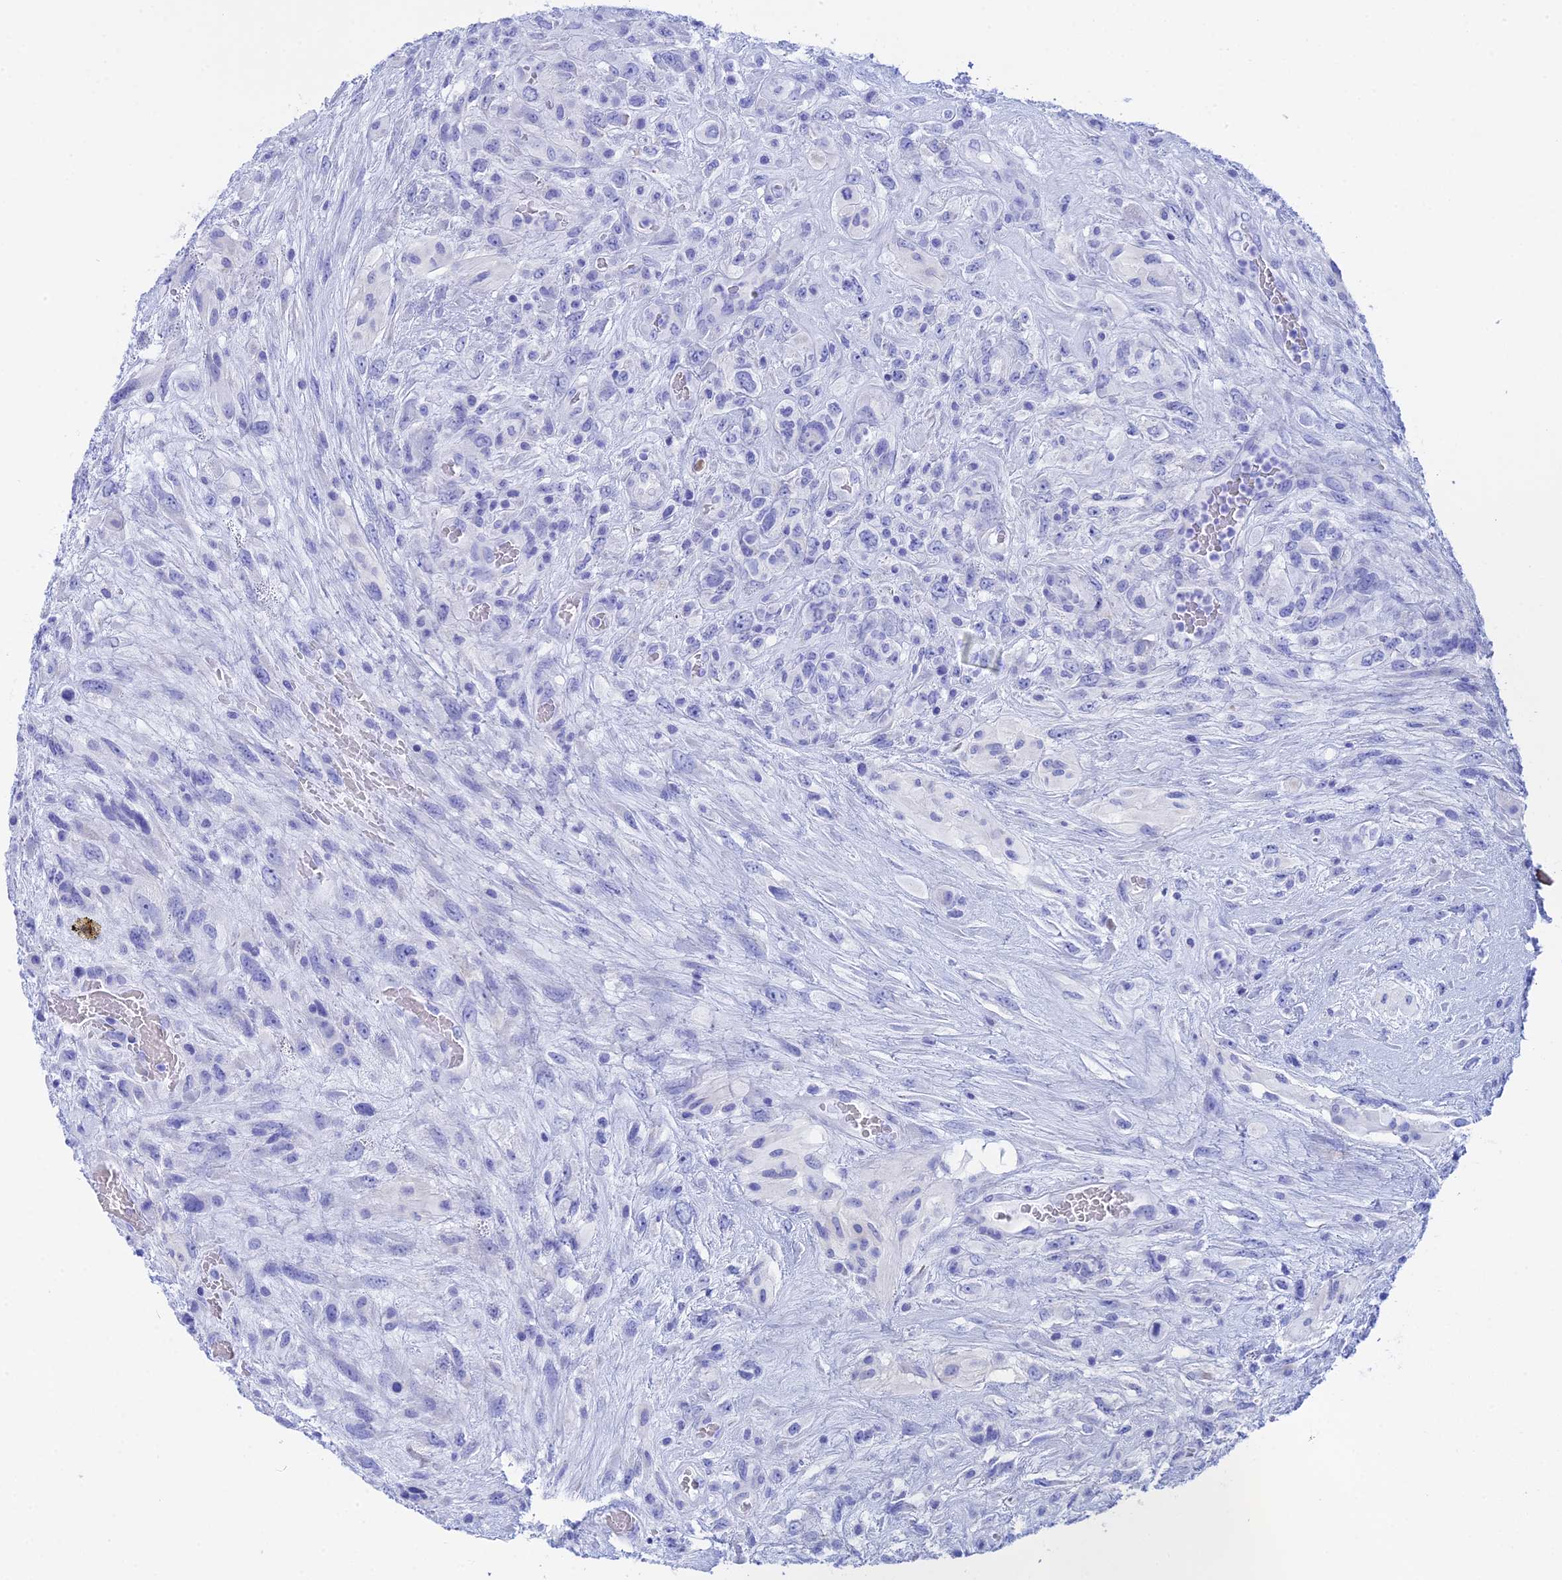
{"staining": {"intensity": "negative", "quantity": "none", "location": "none"}, "tissue": "glioma", "cell_type": "Tumor cells", "image_type": "cancer", "snomed": [{"axis": "morphology", "description": "Glioma, malignant, High grade"}, {"axis": "topography", "description": "Brain"}], "caption": "The image exhibits no significant staining in tumor cells of glioma. (DAB IHC with hematoxylin counter stain).", "gene": "TEX101", "patient": {"sex": "male", "age": 61}}